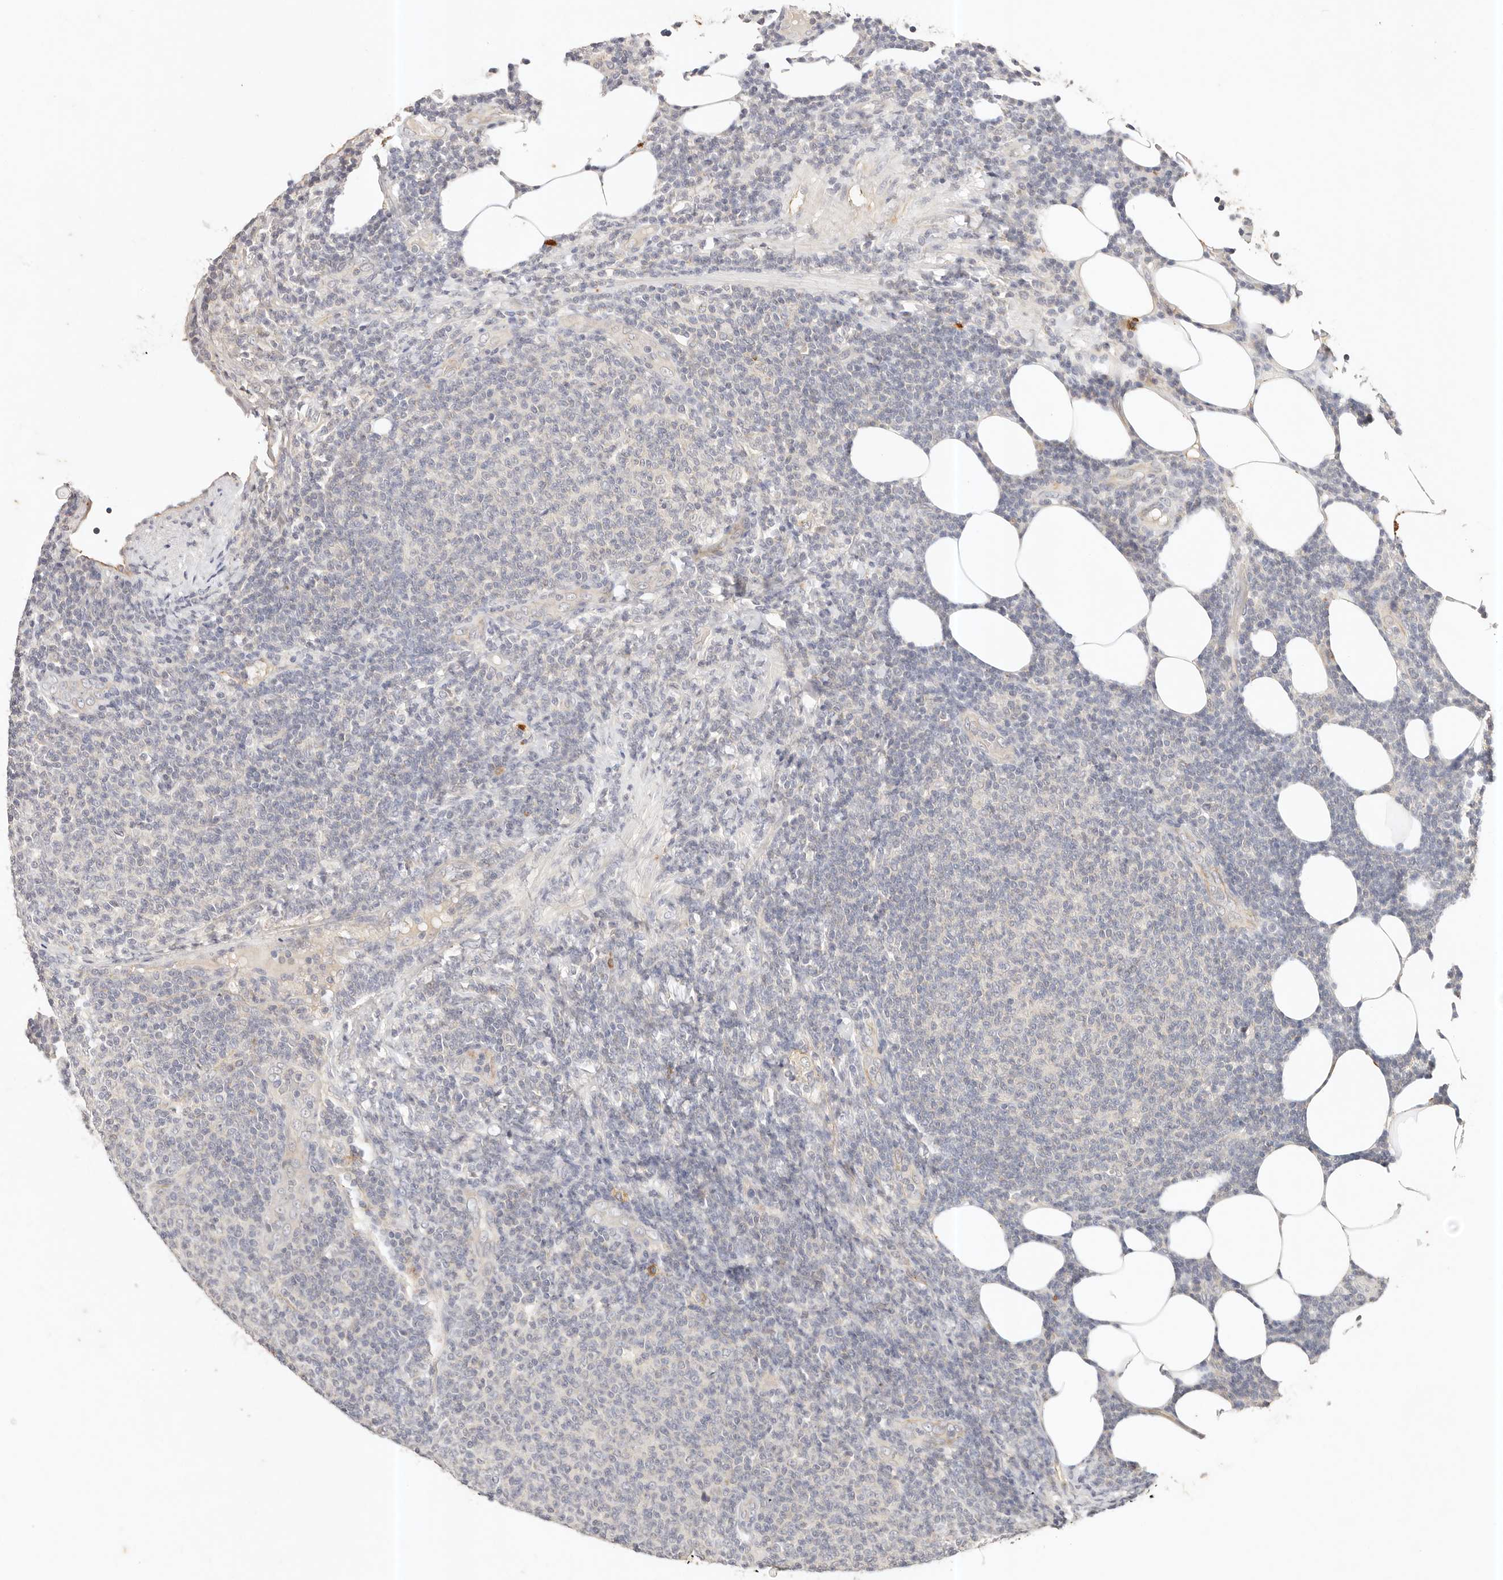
{"staining": {"intensity": "negative", "quantity": "none", "location": "none"}, "tissue": "lymphoma", "cell_type": "Tumor cells", "image_type": "cancer", "snomed": [{"axis": "morphology", "description": "Malignant lymphoma, non-Hodgkin's type, Low grade"}, {"axis": "topography", "description": "Lymph node"}], "caption": "A photomicrograph of lymphoma stained for a protein reveals no brown staining in tumor cells.", "gene": "CXADR", "patient": {"sex": "male", "age": 66}}